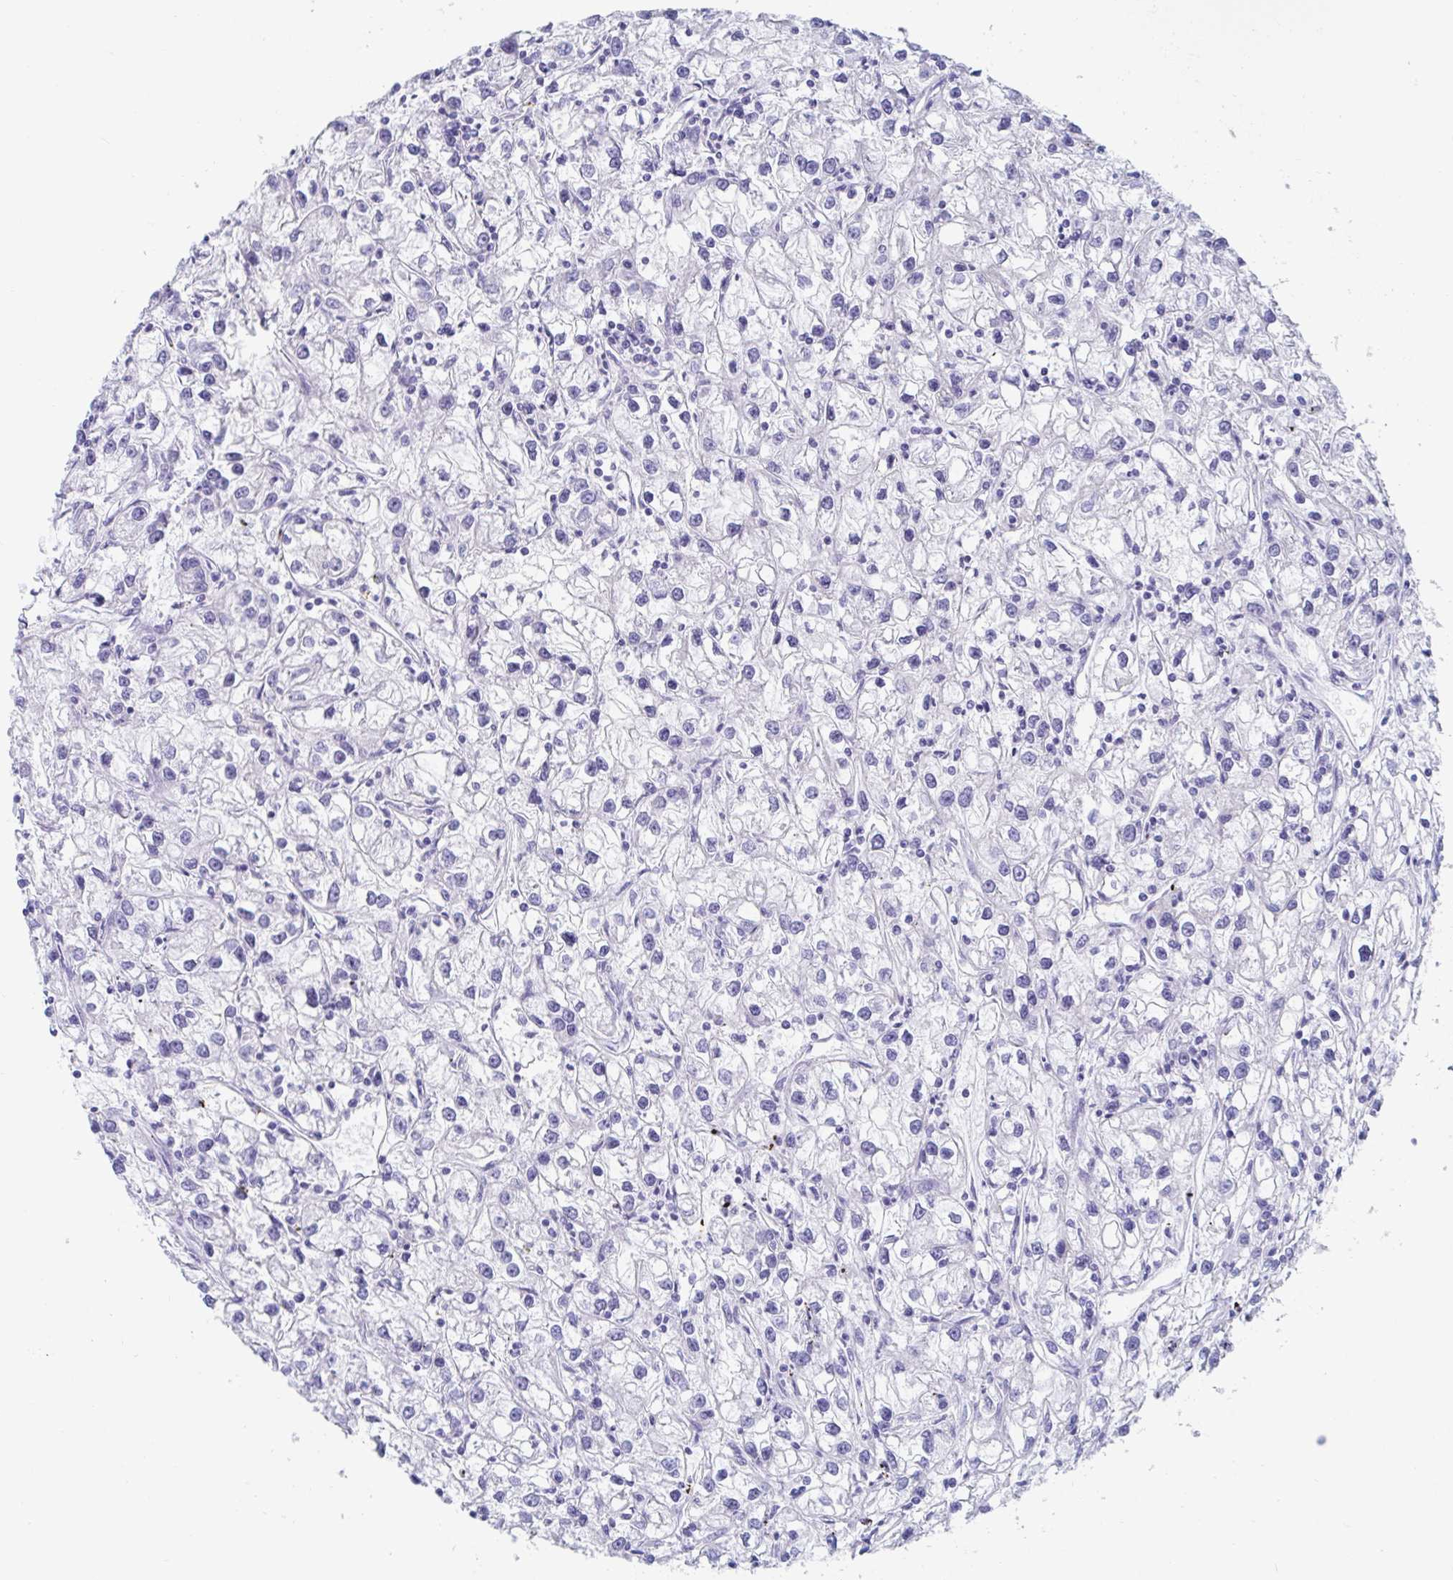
{"staining": {"intensity": "negative", "quantity": "none", "location": "none"}, "tissue": "renal cancer", "cell_type": "Tumor cells", "image_type": "cancer", "snomed": [{"axis": "morphology", "description": "Adenocarcinoma, NOS"}, {"axis": "topography", "description": "Kidney"}], "caption": "Immunohistochemistry (IHC) image of human renal cancer stained for a protein (brown), which demonstrates no positivity in tumor cells. (DAB immunohistochemistry visualized using brightfield microscopy, high magnification).", "gene": "GKN2", "patient": {"sex": "female", "age": 59}}